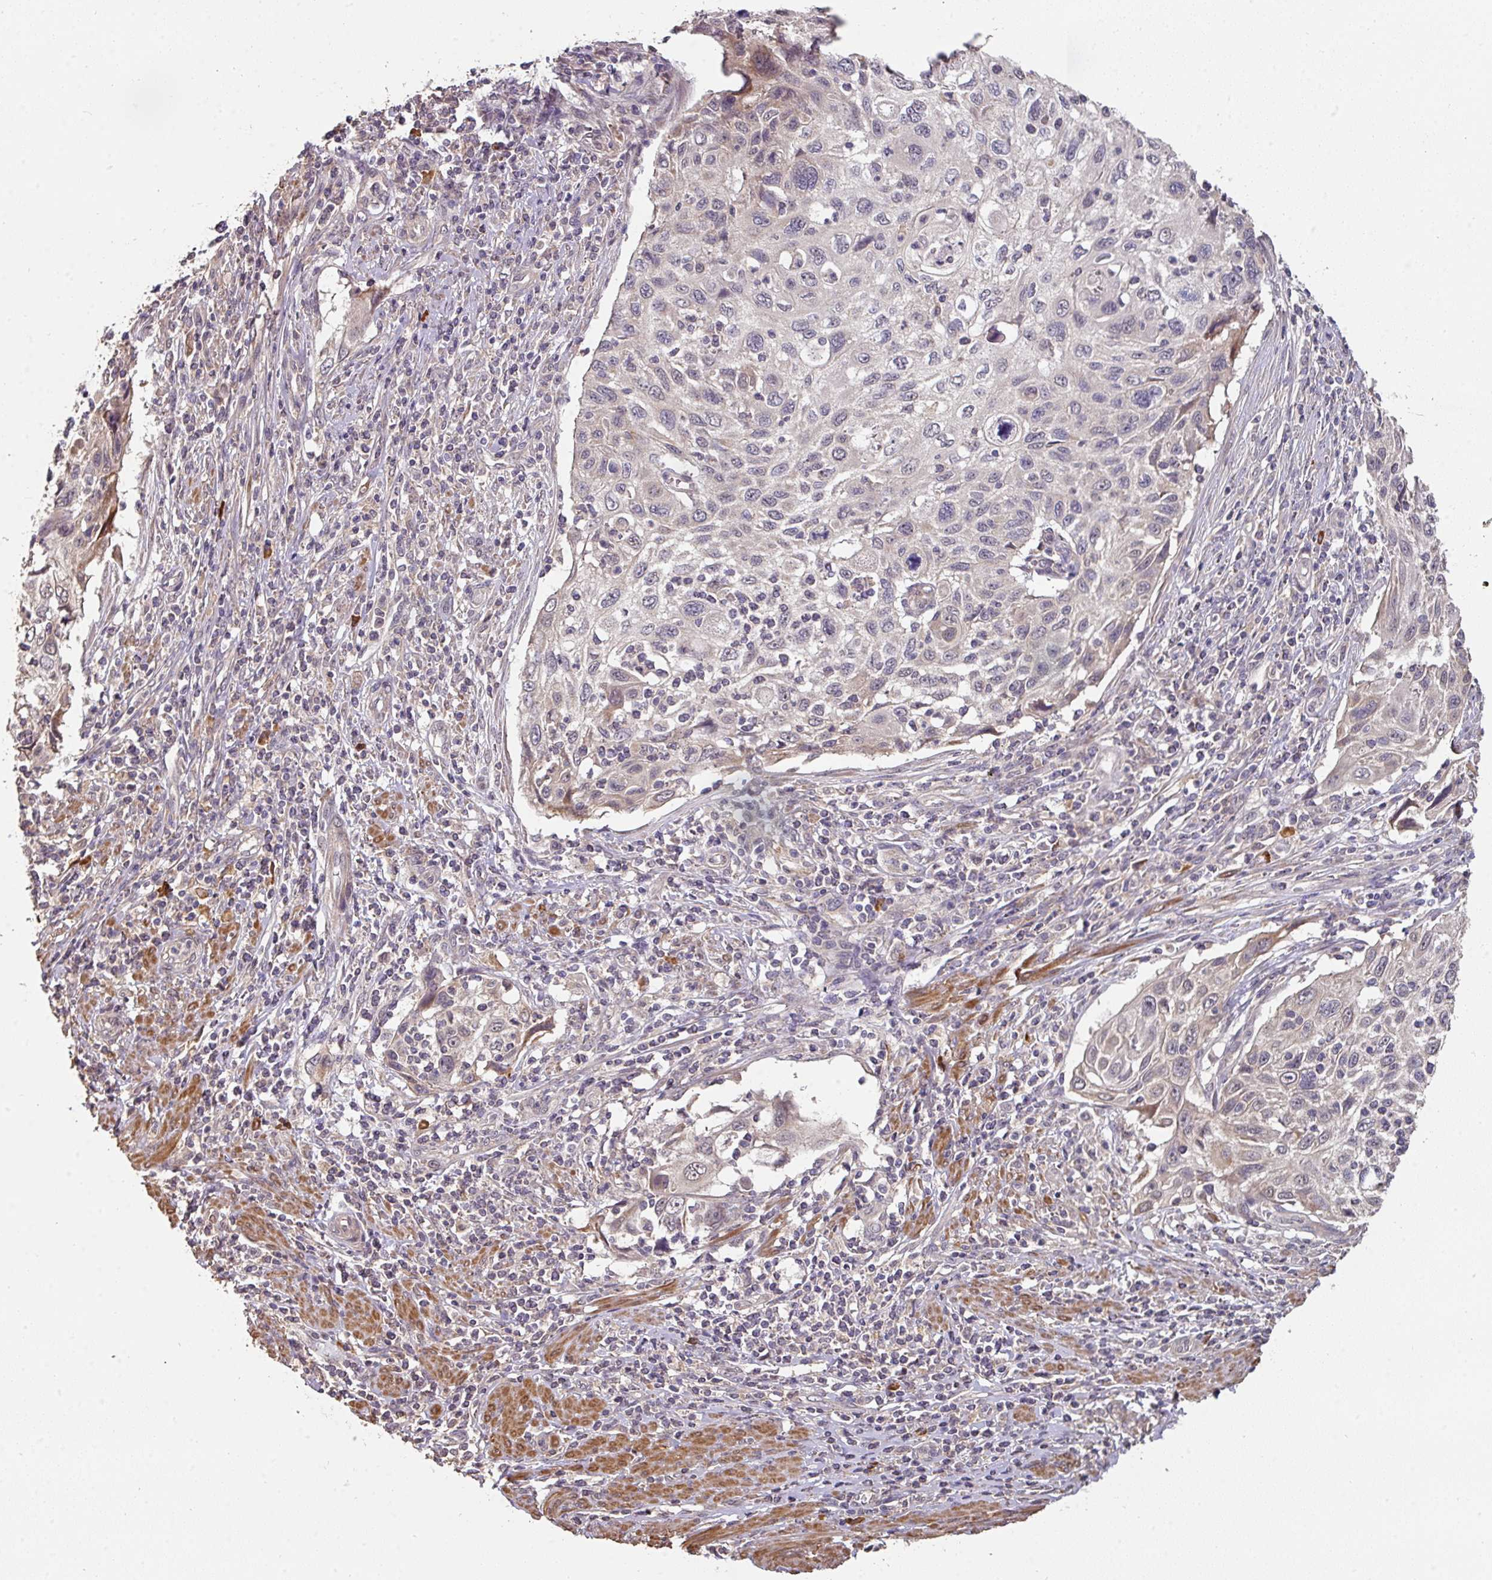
{"staining": {"intensity": "negative", "quantity": "none", "location": "none"}, "tissue": "cervical cancer", "cell_type": "Tumor cells", "image_type": "cancer", "snomed": [{"axis": "morphology", "description": "Squamous cell carcinoma, NOS"}, {"axis": "topography", "description": "Cervix"}], "caption": "IHC of human squamous cell carcinoma (cervical) reveals no expression in tumor cells.", "gene": "ACVR2B", "patient": {"sex": "female", "age": 70}}